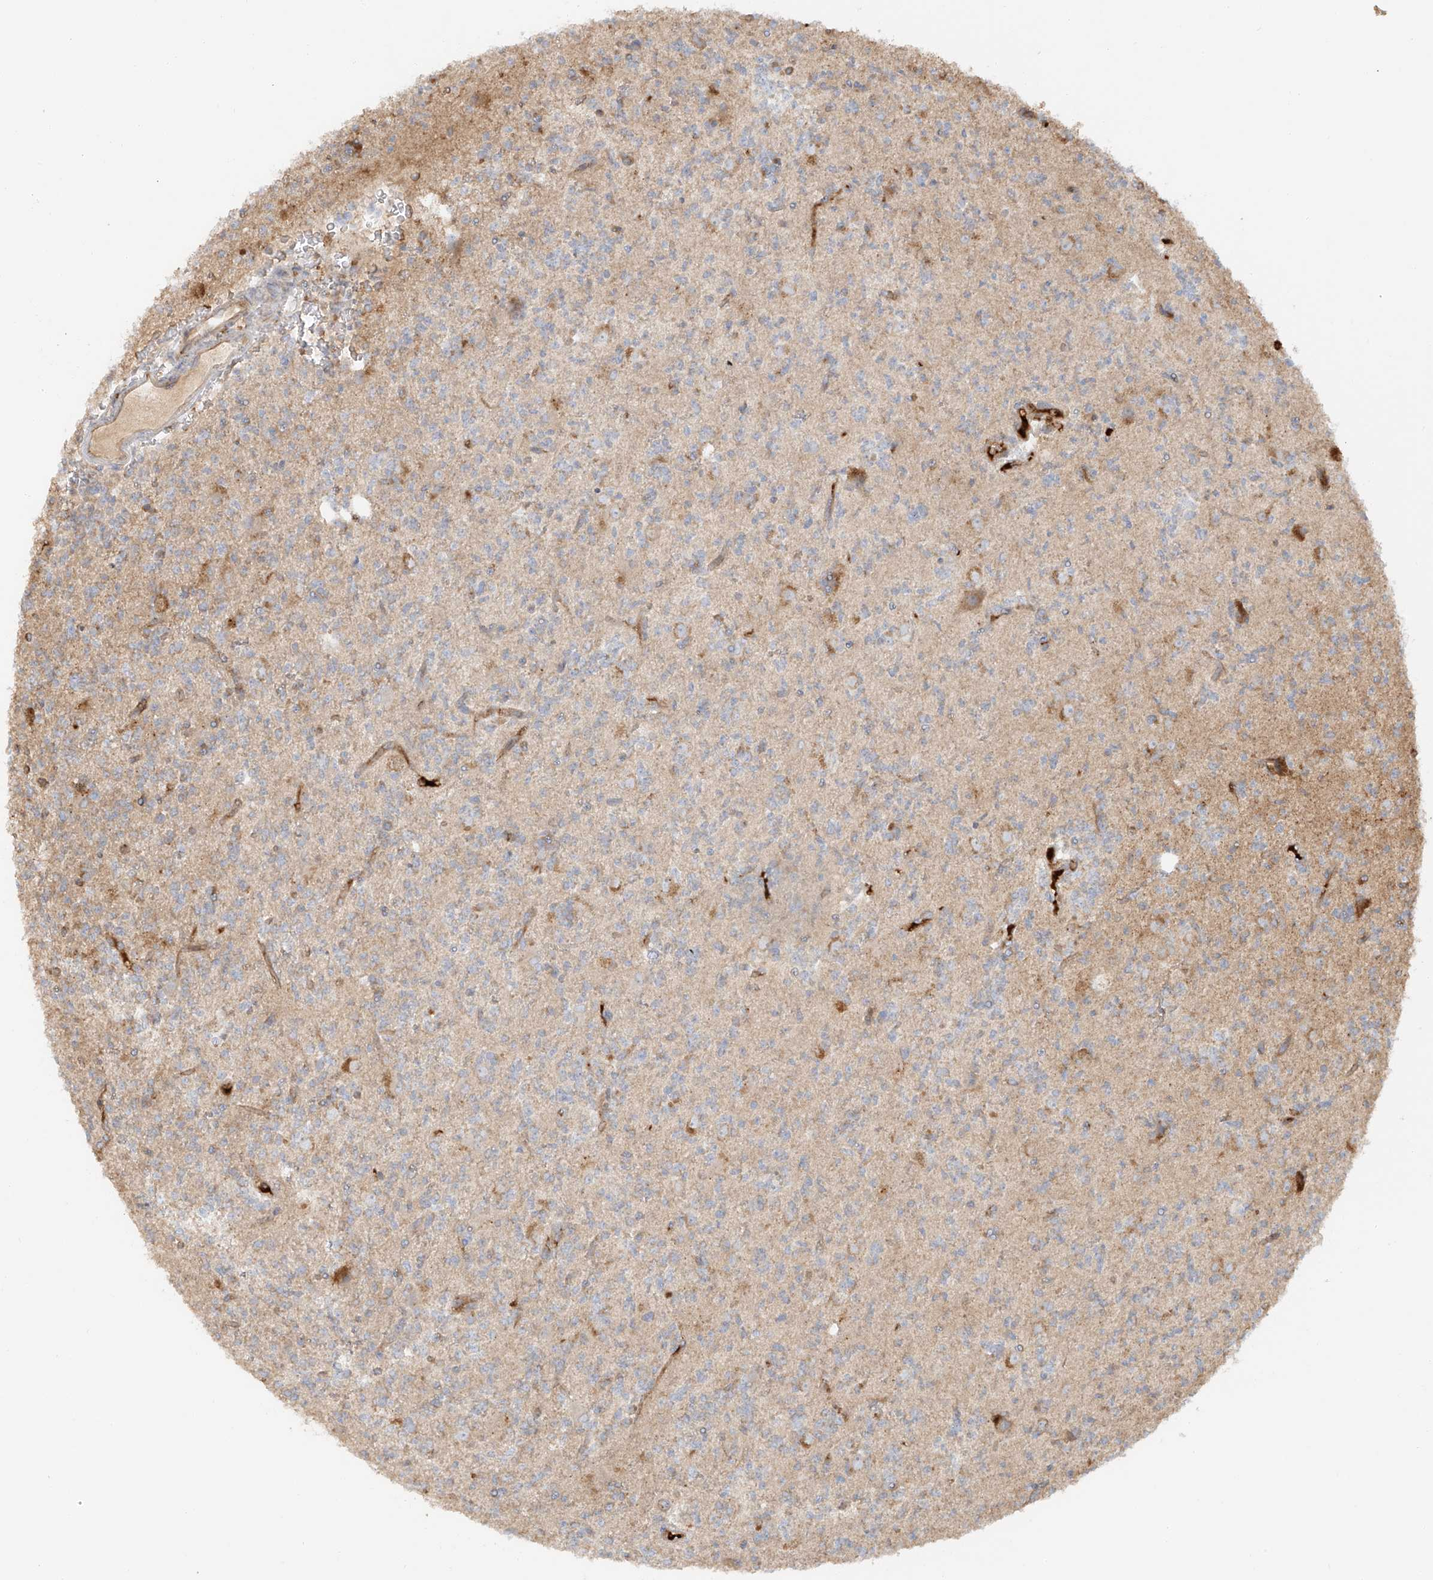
{"staining": {"intensity": "weak", "quantity": "<25%", "location": "cytoplasmic/membranous"}, "tissue": "glioma", "cell_type": "Tumor cells", "image_type": "cancer", "snomed": [{"axis": "morphology", "description": "Glioma, malignant, High grade"}, {"axis": "topography", "description": "Brain"}], "caption": "Tumor cells are negative for protein expression in human malignant glioma (high-grade).", "gene": "MIPEP", "patient": {"sex": "female", "age": 62}}